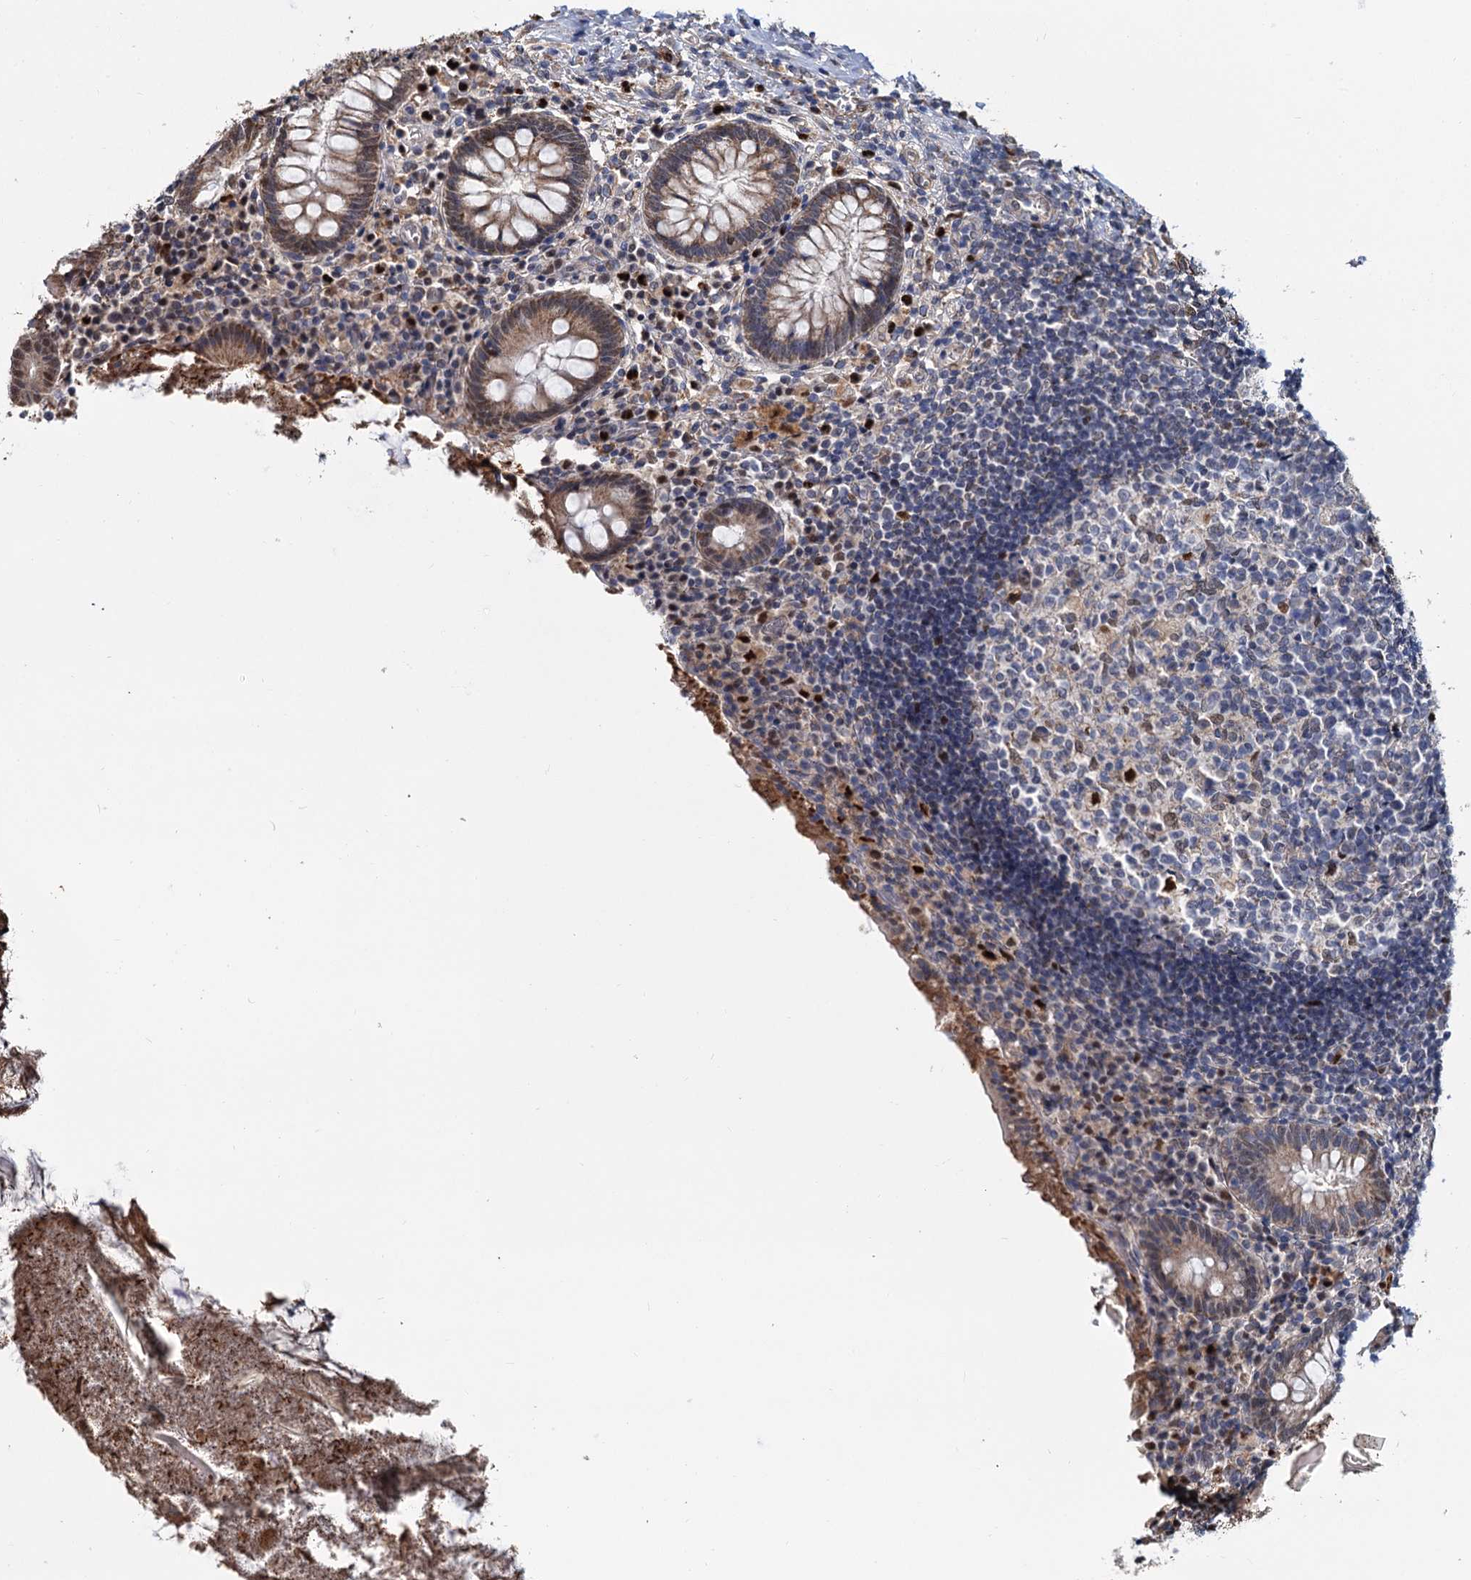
{"staining": {"intensity": "moderate", "quantity": "25%-75%", "location": "cytoplasmic/membranous"}, "tissue": "appendix", "cell_type": "Glandular cells", "image_type": "normal", "snomed": [{"axis": "morphology", "description": "Normal tissue, NOS"}, {"axis": "topography", "description": "Appendix"}], "caption": "Approximately 25%-75% of glandular cells in benign appendix reveal moderate cytoplasmic/membranous protein positivity as visualized by brown immunohistochemical staining.", "gene": "ALKBH7", "patient": {"sex": "female", "age": 17}}